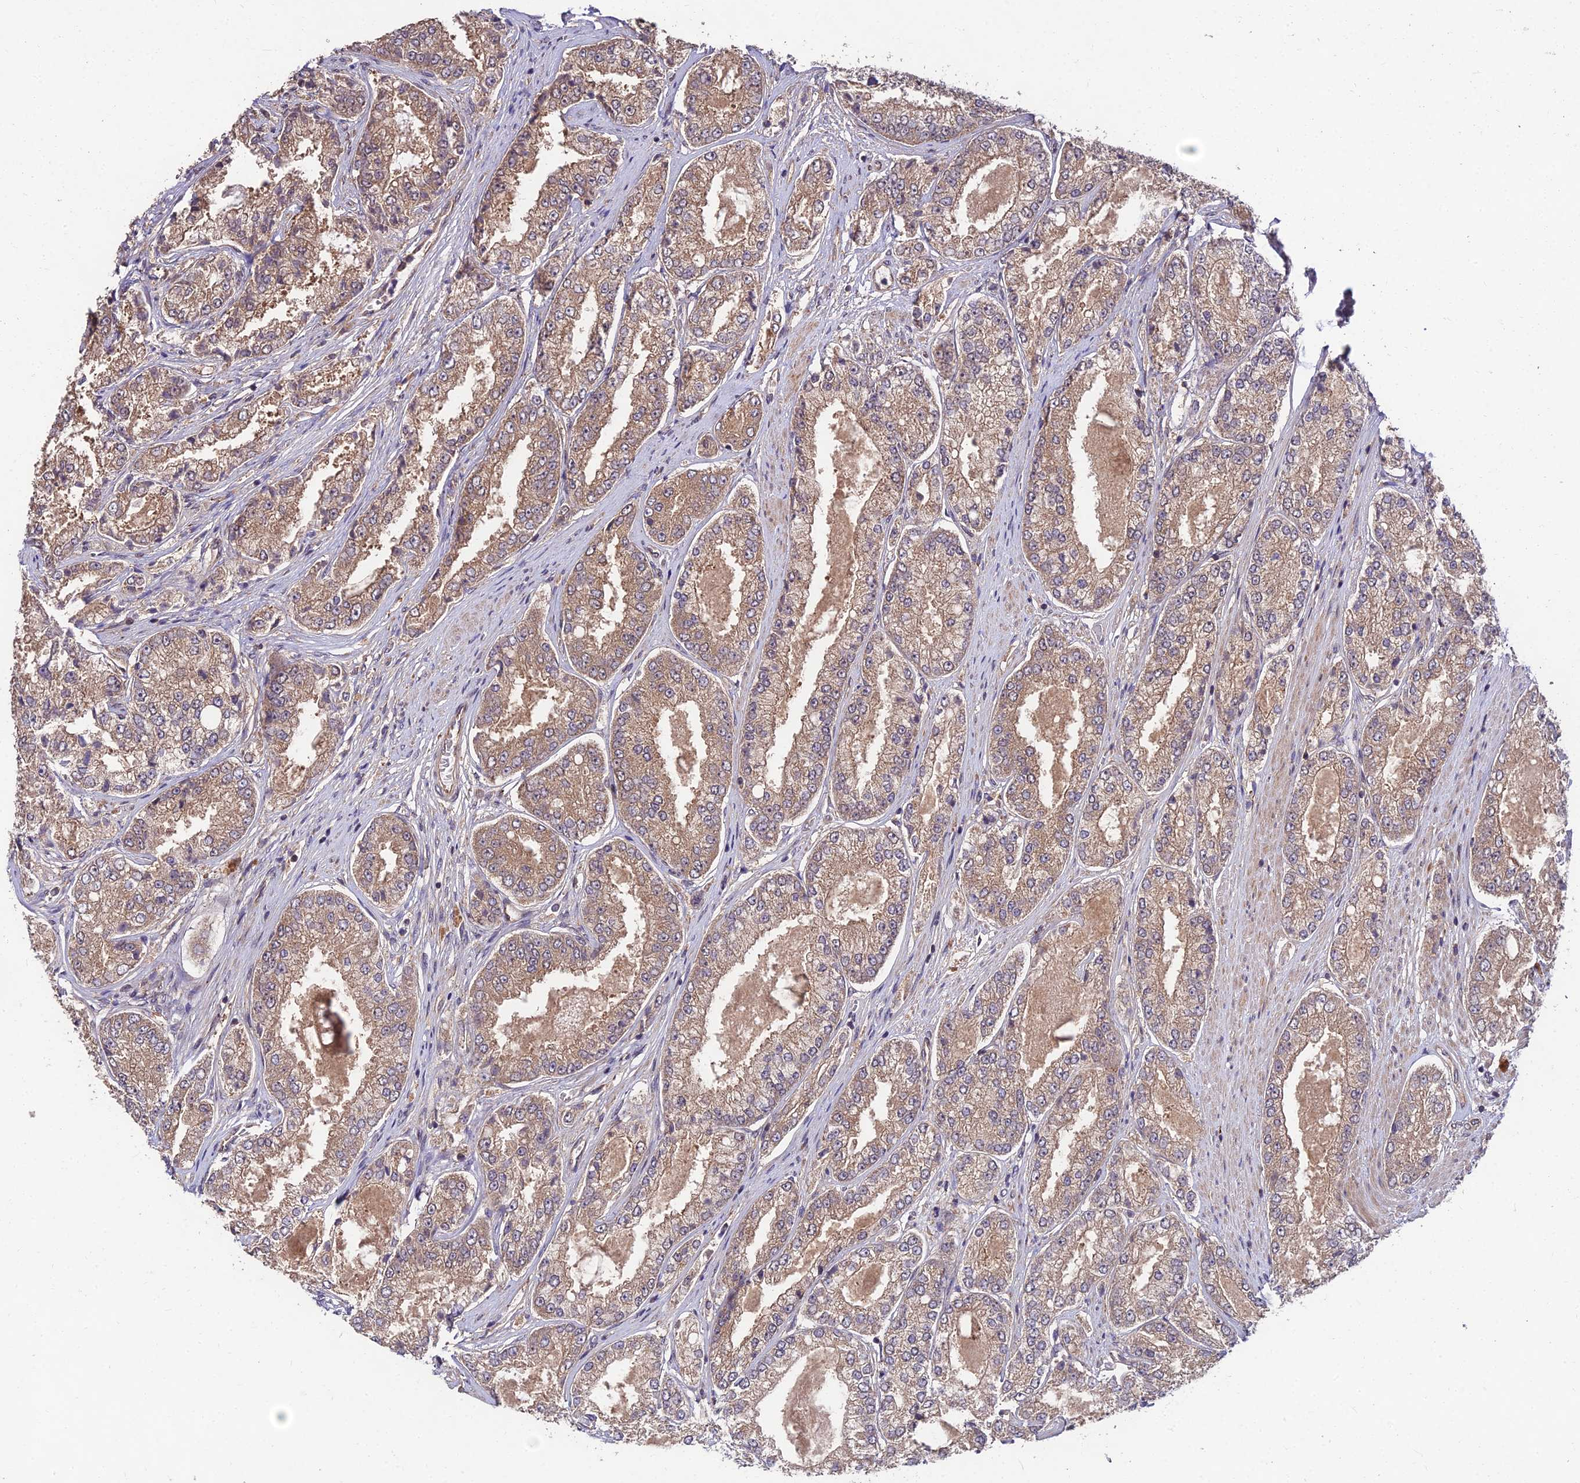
{"staining": {"intensity": "weak", "quantity": ">75%", "location": "cytoplasmic/membranous"}, "tissue": "prostate cancer", "cell_type": "Tumor cells", "image_type": "cancer", "snomed": [{"axis": "morphology", "description": "Adenocarcinoma, High grade"}, {"axis": "topography", "description": "Prostate"}], "caption": "Human adenocarcinoma (high-grade) (prostate) stained with a protein marker demonstrates weak staining in tumor cells.", "gene": "MKKS", "patient": {"sex": "male", "age": 71}}